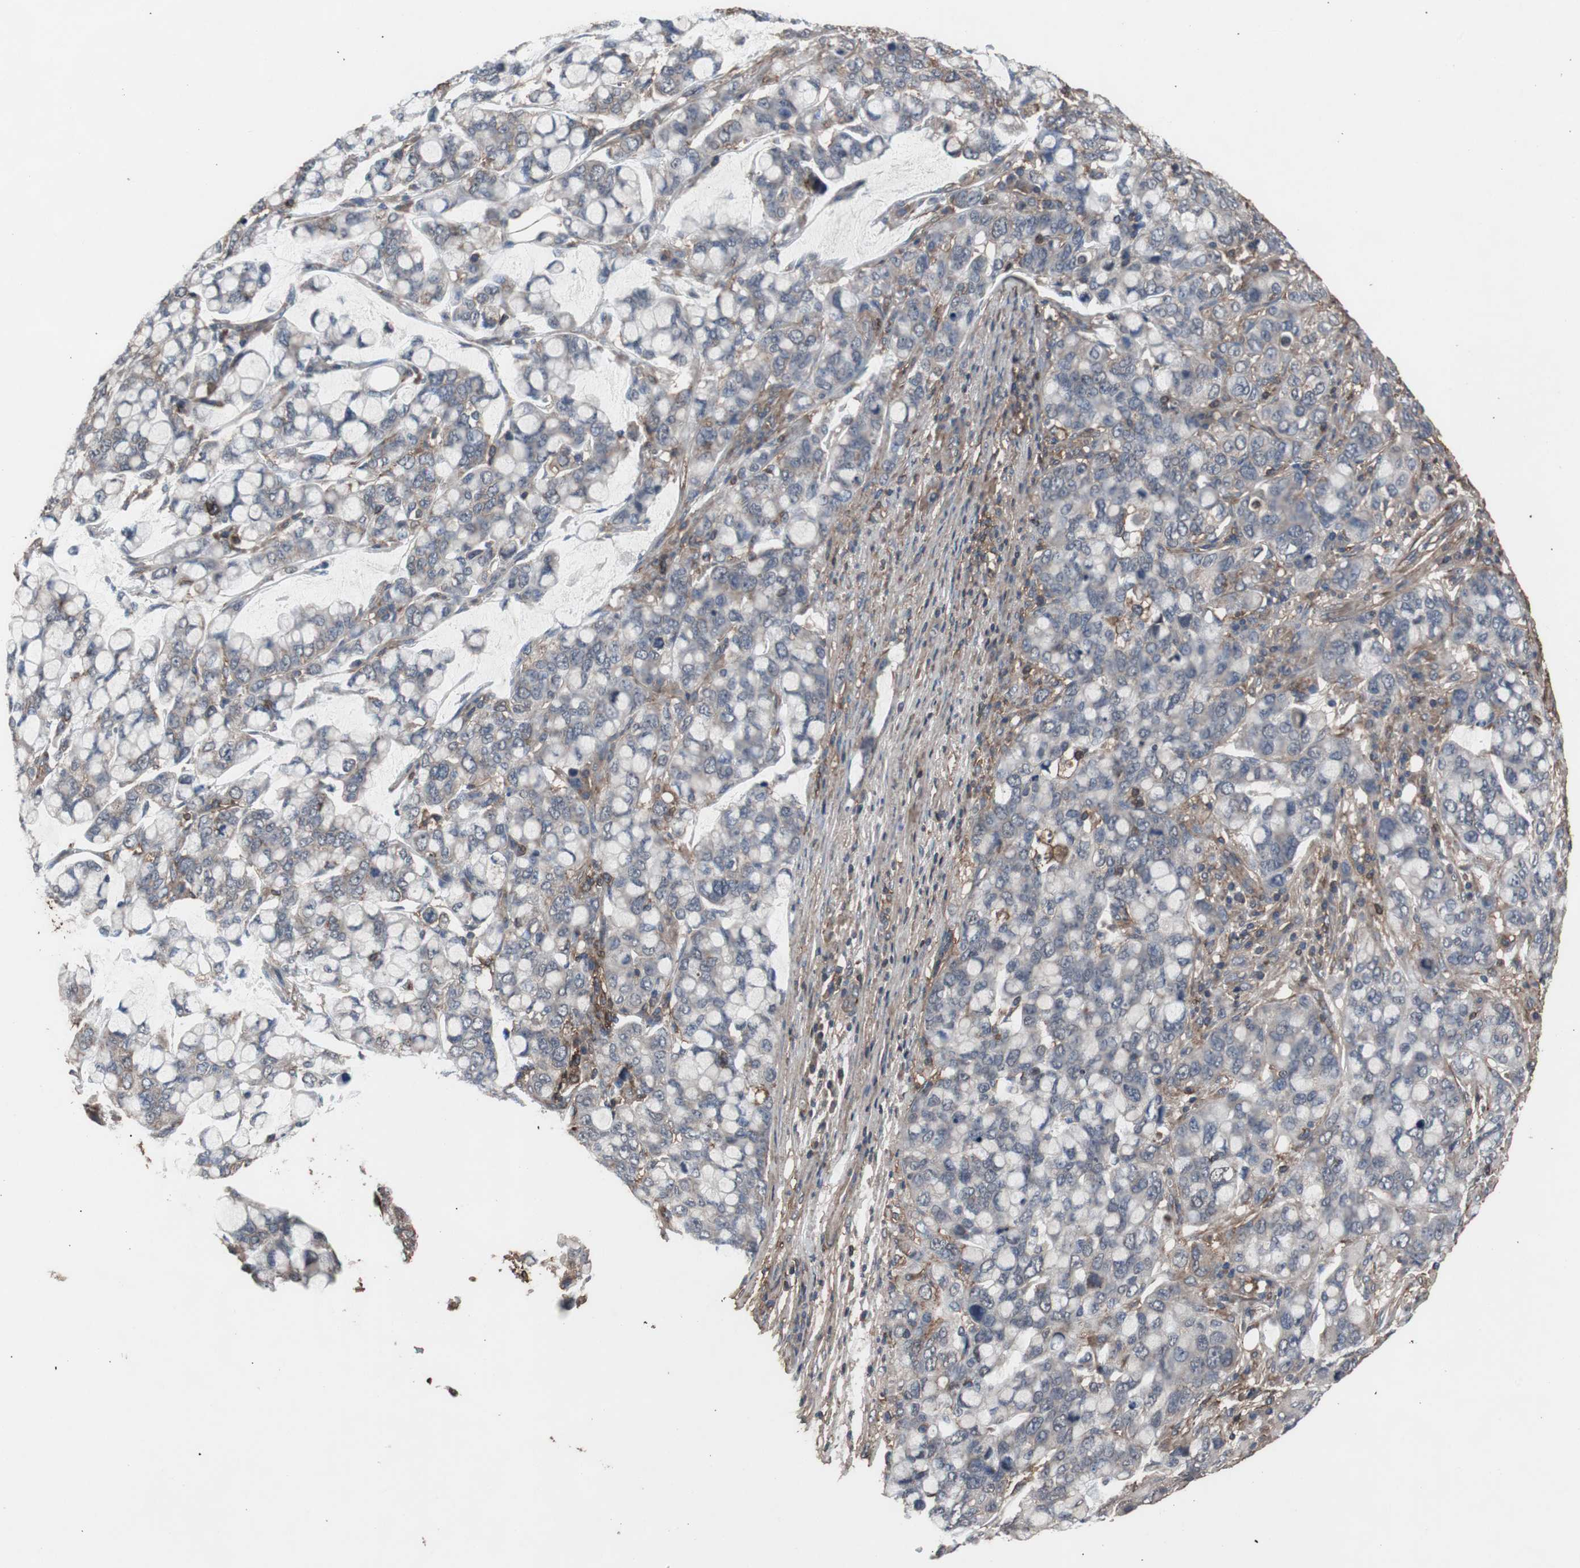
{"staining": {"intensity": "negative", "quantity": "none", "location": "none"}, "tissue": "stomach cancer", "cell_type": "Tumor cells", "image_type": "cancer", "snomed": [{"axis": "morphology", "description": "Adenocarcinoma, NOS"}, {"axis": "topography", "description": "Stomach, lower"}], "caption": "Protein analysis of adenocarcinoma (stomach) exhibits no significant expression in tumor cells.", "gene": "COL6A2", "patient": {"sex": "male", "age": 84}}